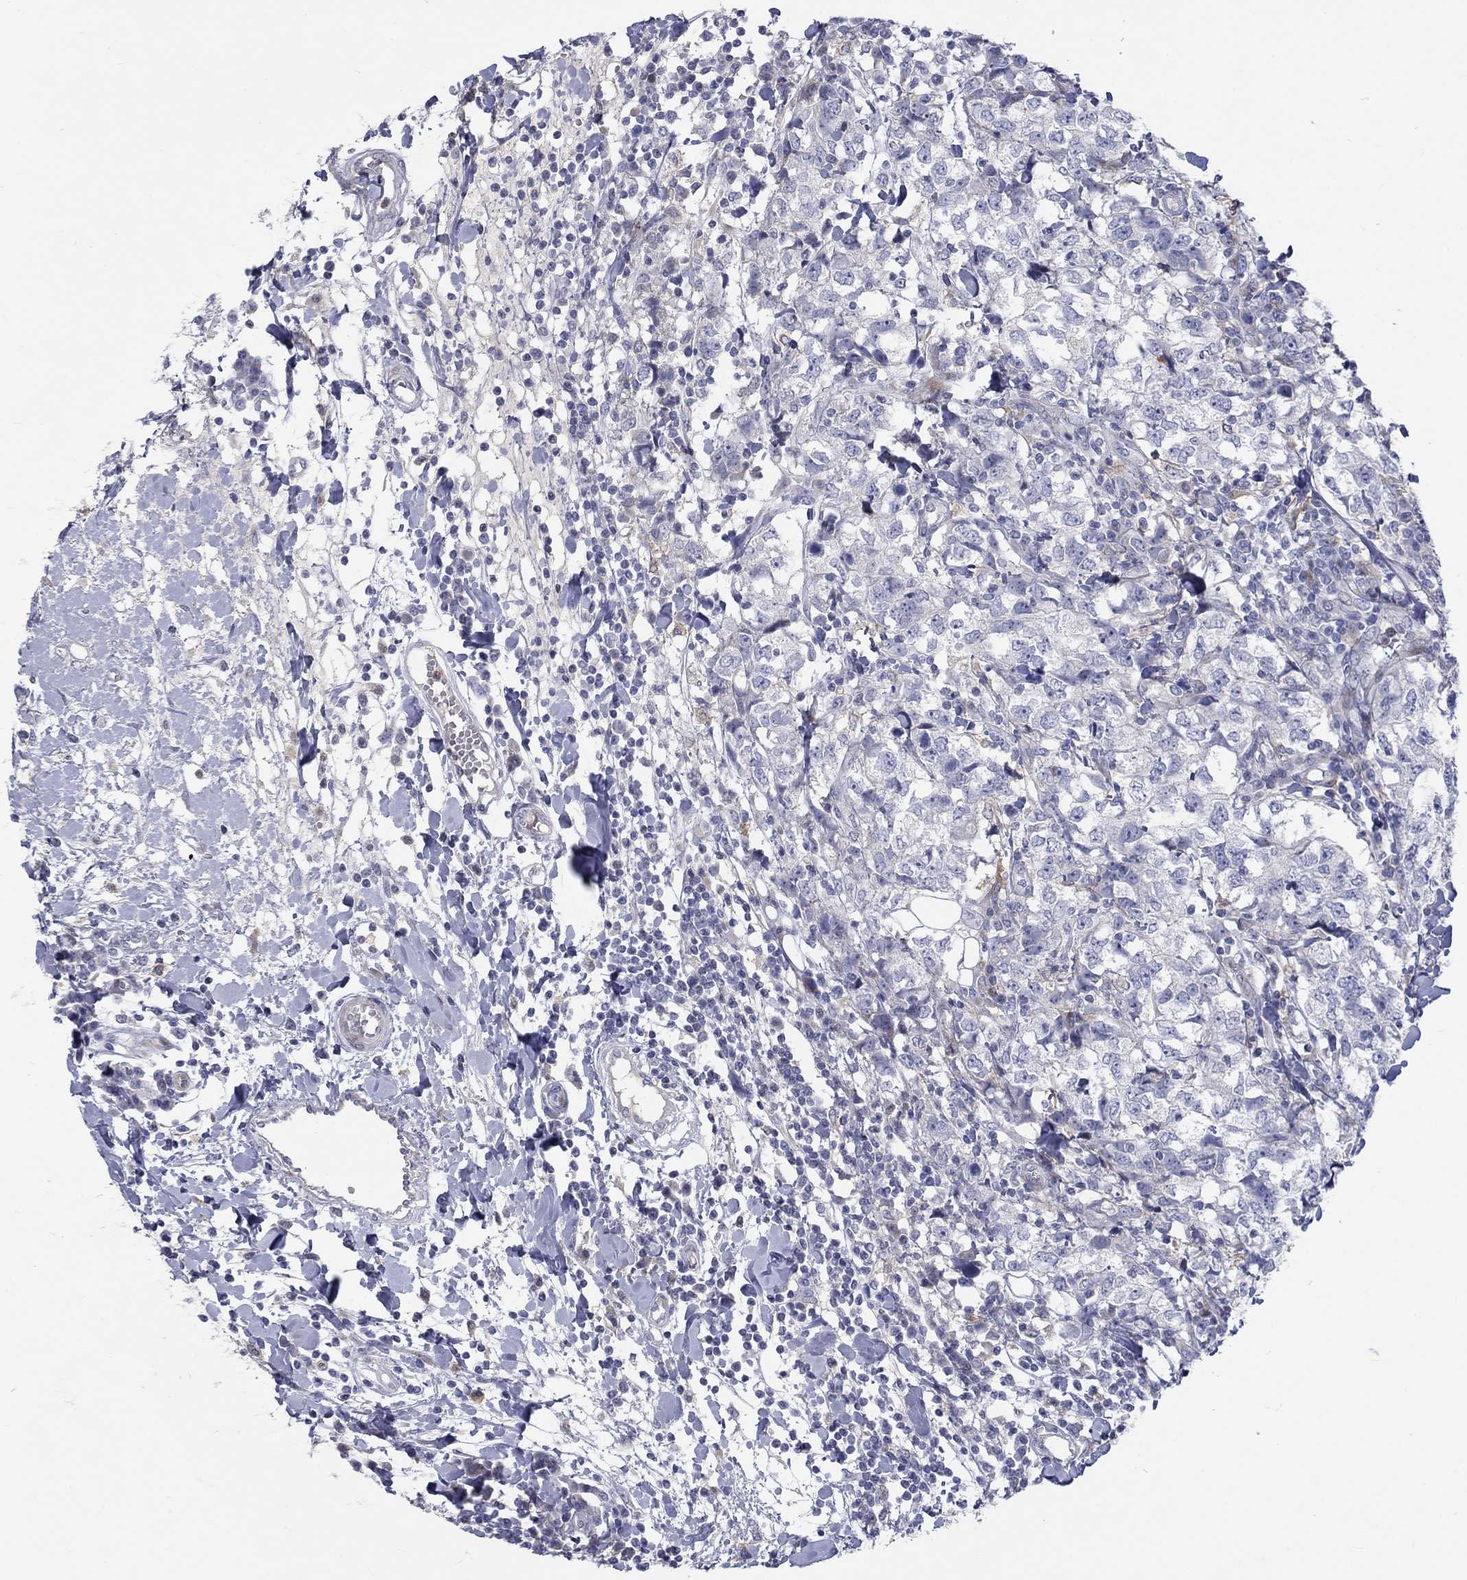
{"staining": {"intensity": "negative", "quantity": "none", "location": "none"}, "tissue": "breast cancer", "cell_type": "Tumor cells", "image_type": "cancer", "snomed": [{"axis": "morphology", "description": "Duct carcinoma"}, {"axis": "topography", "description": "Breast"}], "caption": "Immunohistochemistry (IHC) of breast cancer demonstrates no positivity in tumor cells.", "gene": "ARHGAP36", "patient": {"sex": "female", "age": 30}}